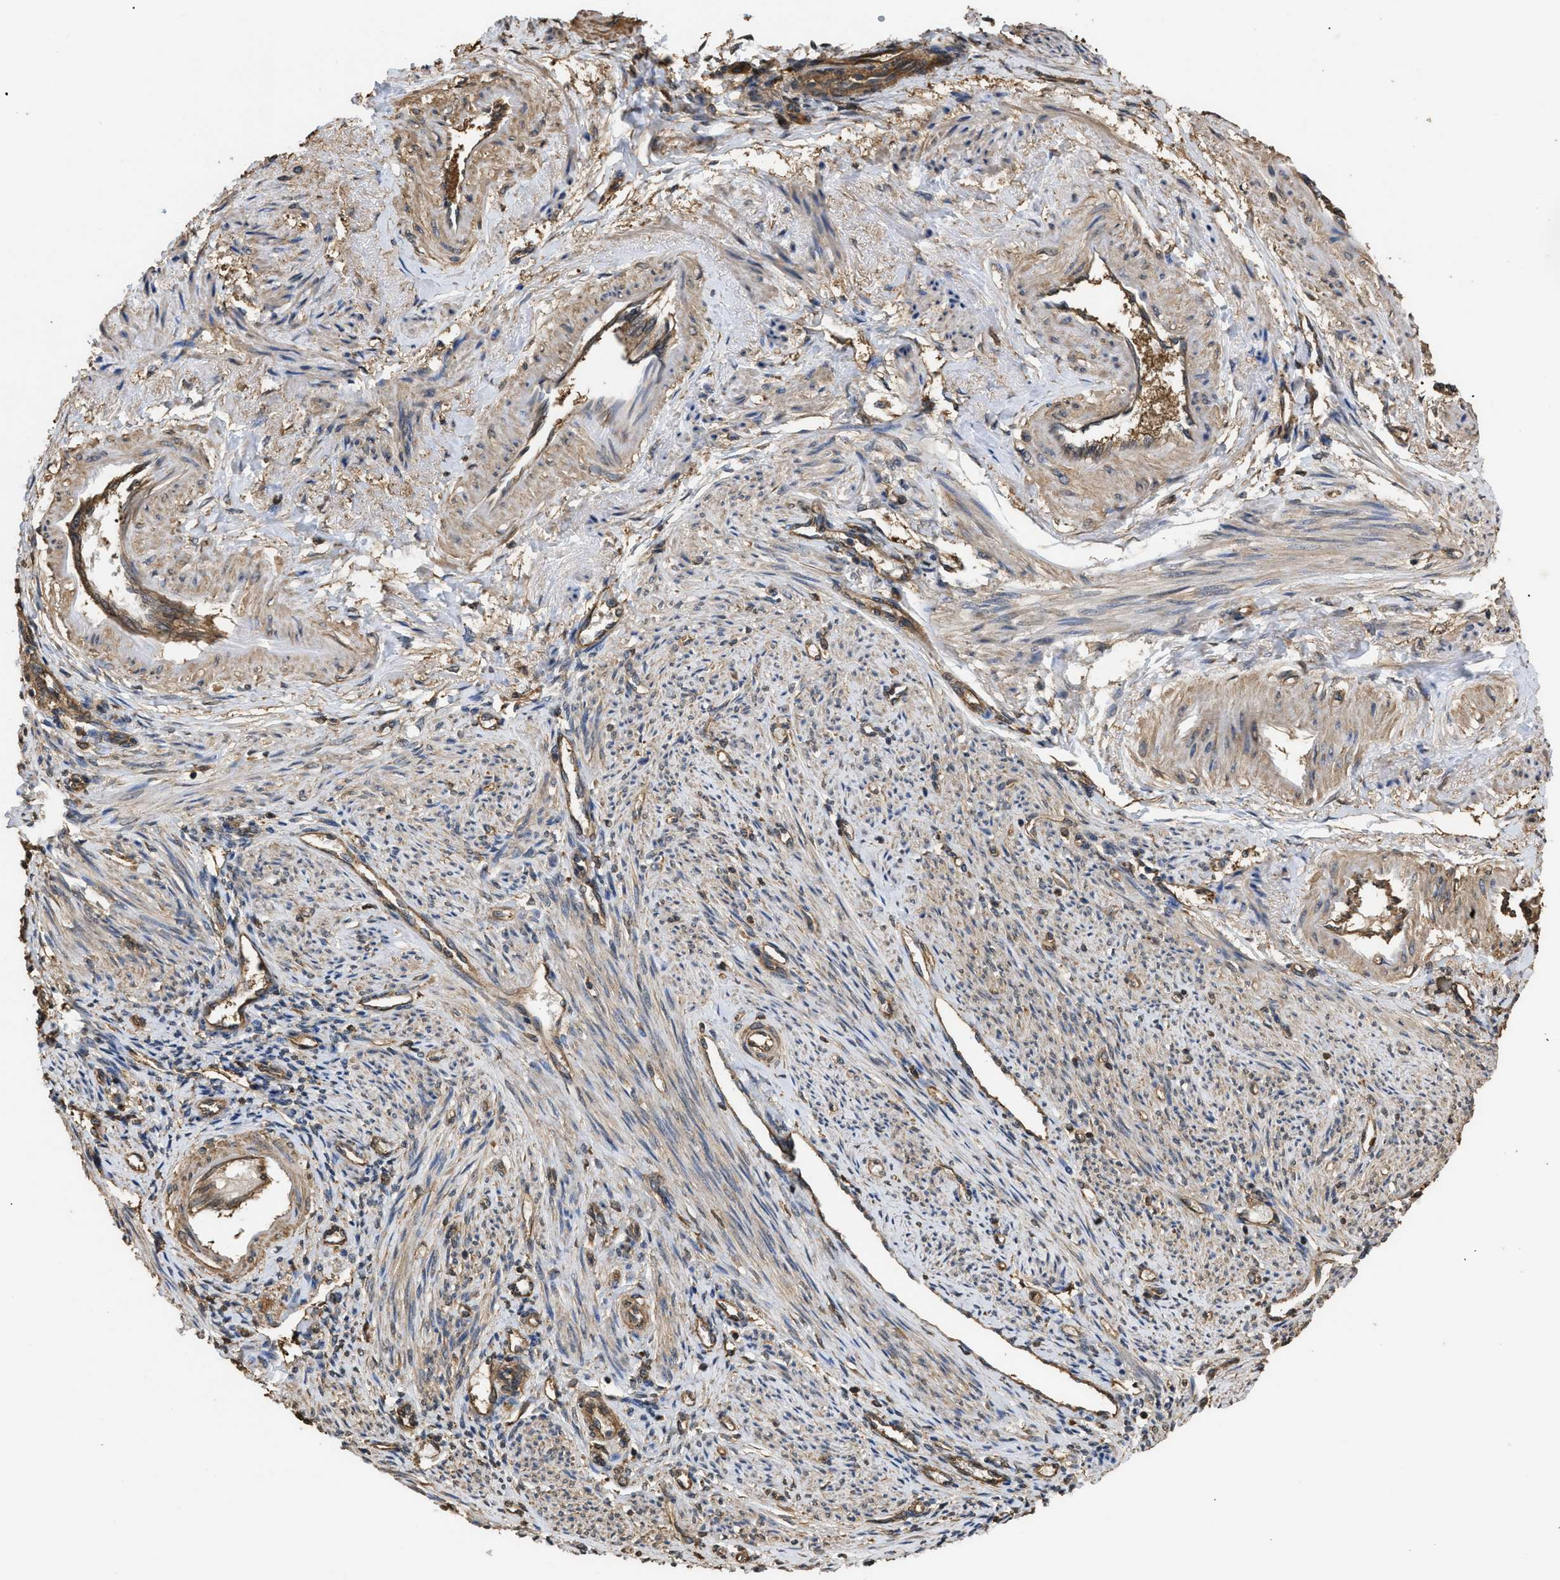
{"staining": {"intensity": "weak", "quantity": "25%-75%", "location": "cytoplasmic/membranous"}, "tissue": "endometrium", "cell_type": "Cells in endometrial stroma", "image_type": "normal", "snomed": [{"axis": "morphology", "description": "Normal tissue, NOS"}, {"axis": "topography", "description": "Endometrium"}], "caption": "Protein expression analysis of benign human endometrium reveals weak cytoplasmic/membranous staining in approximately 25%-75% of cells in endometrial stroma. (DAB (3,3'-diaminobenzidine) = brown stain, brightfield microscopy at high magnification).", "gene": "CALM1", "patient": {"sex": "female", "age": 42}}